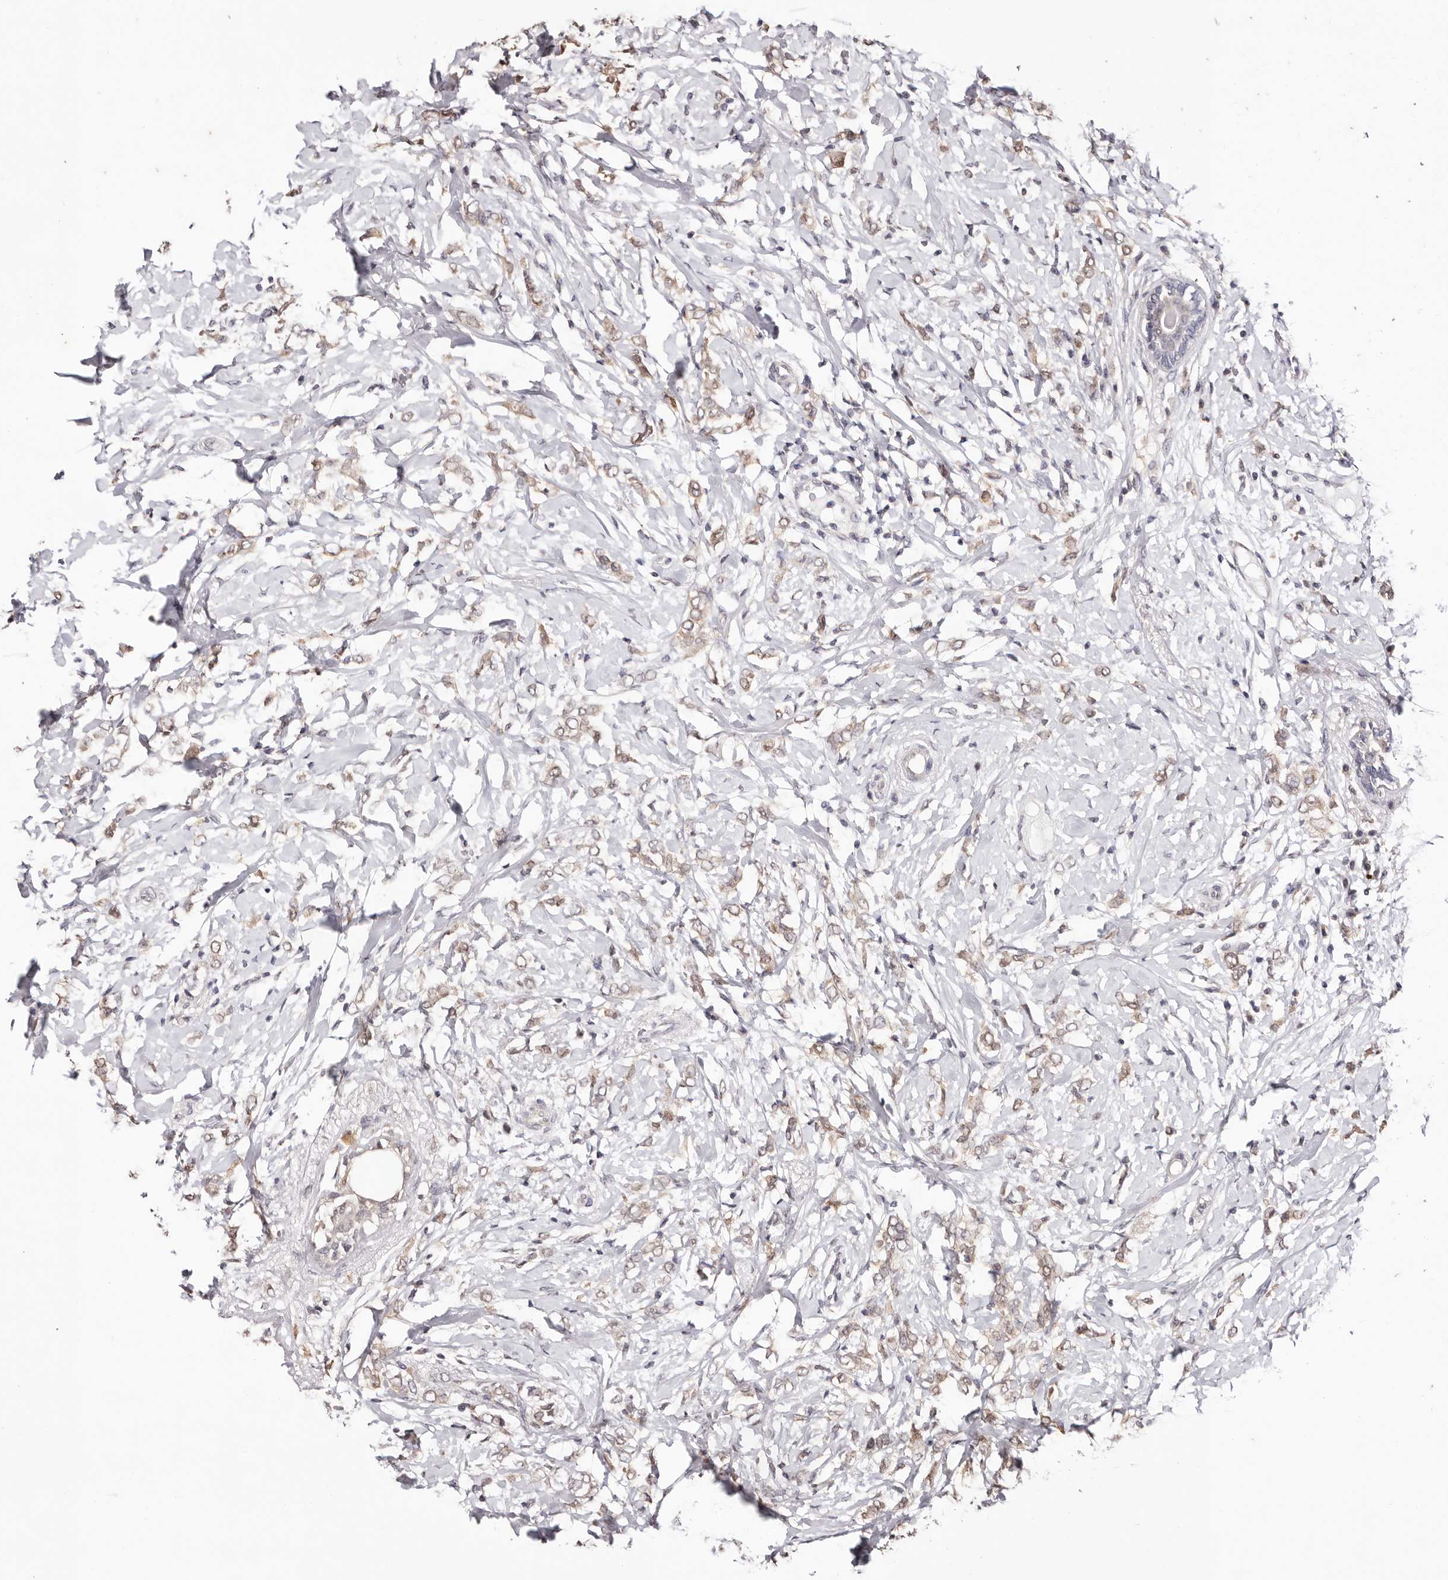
{"staining": {"intensity": "weak", "quantity": ">75%", "location": "cytoplasmic/membranous,nuclear"}, "tissue": "breast cancer", "cell_type": "Tumor cells", "image_type": "cancer", "snomed": [{"axis": "morphology", "description": "Normal tissue, NOS"}, {"axis": "morphology", "description": "Lobular carcinoma"}, {"axis": "topography", "description": "Breast"}], "caption": "Breast cancer (lobular carcinoma) was stained to show a protein in brown. There is low levels of weak cytoplasmic/membranous and nuclear staining in approximately >75% of tumor cells. The protein of interest is shown in brown color, while the nuclei are stained blue.", "gene": "TYW3", "patient": {"sex": "female", "age": 47}}